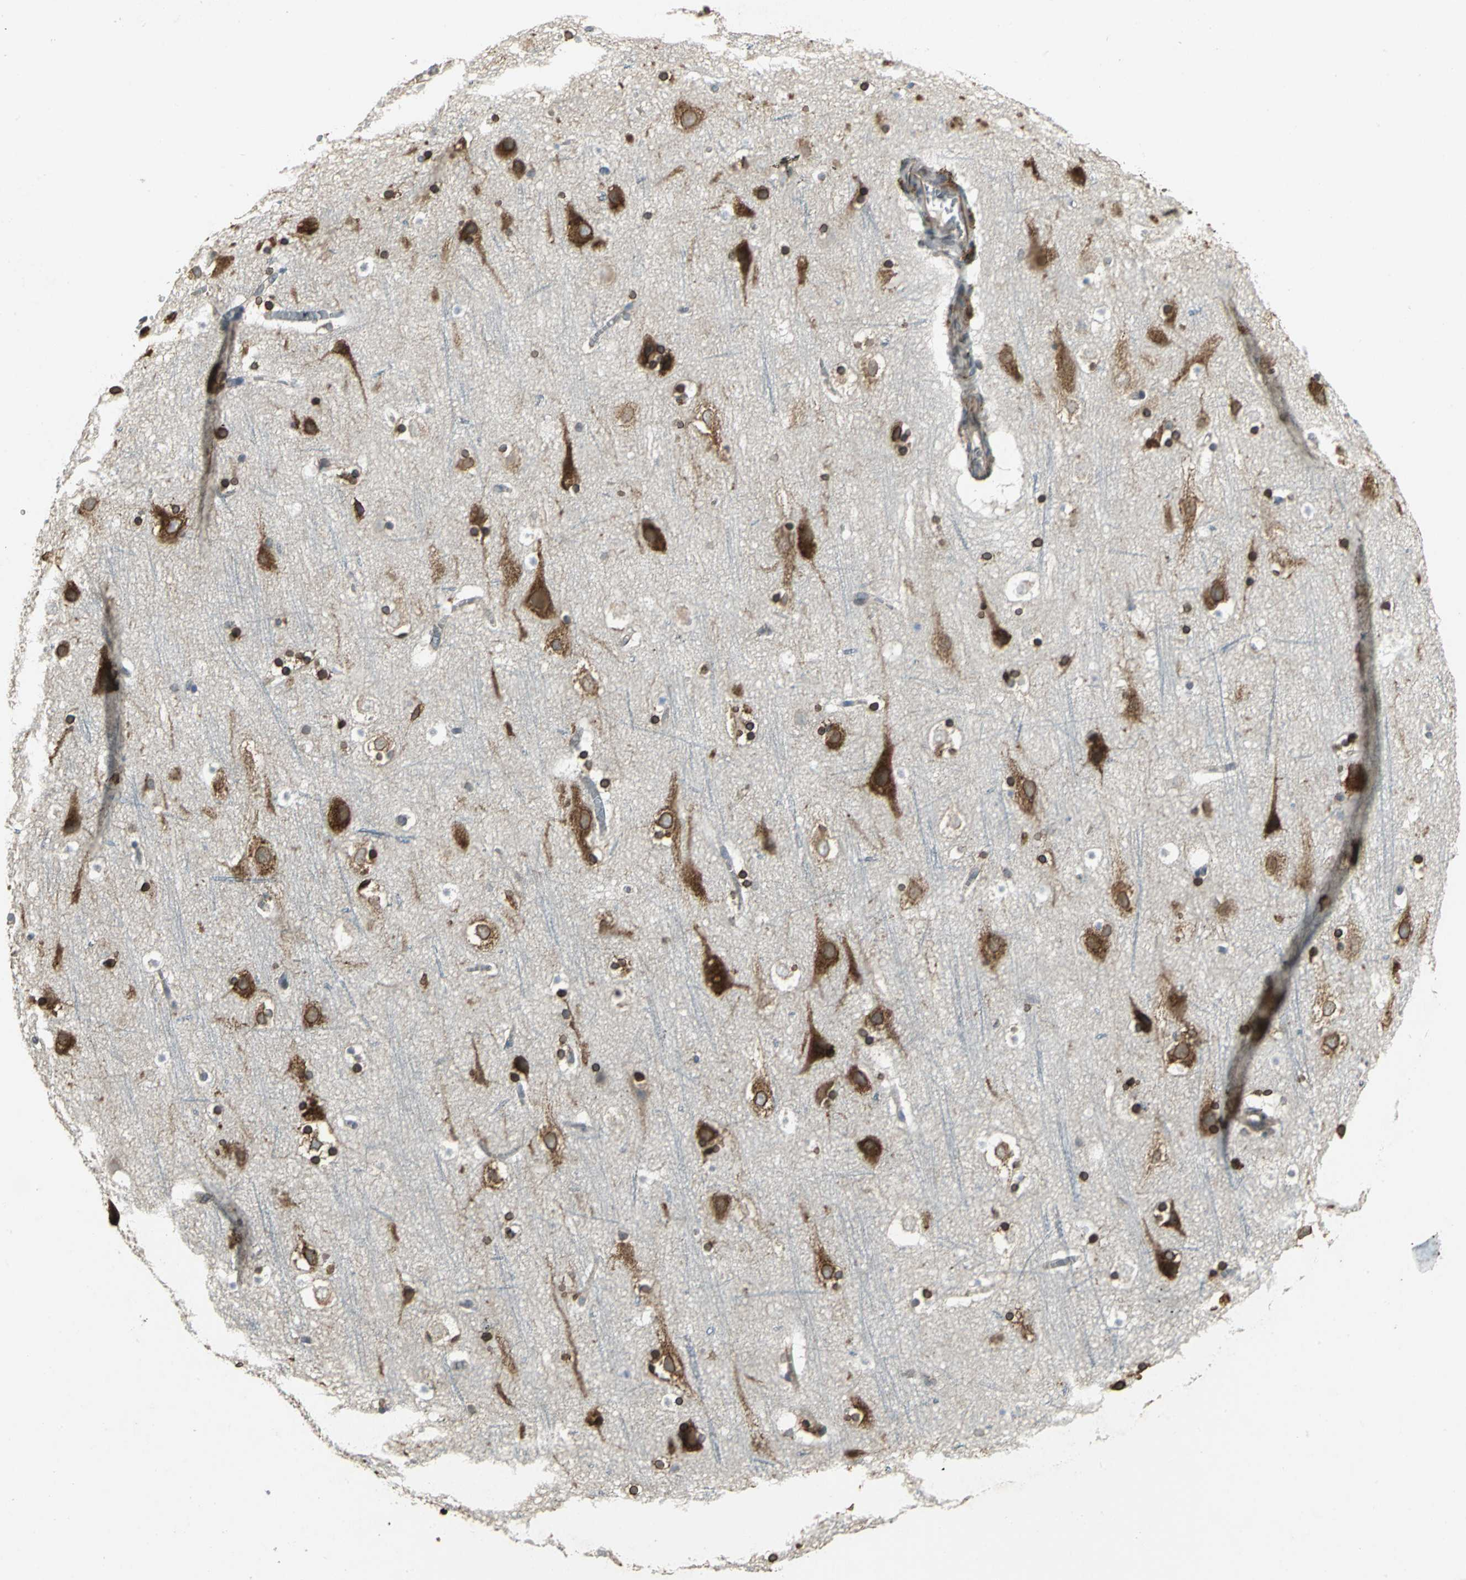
{"staining": {"intensity": "moderate", "quantity": "25%-75%", "location": "cytoplasmic/membranous,nuclear"}, "tissue": "cerebral cortex", "cell_type": "Endothelial cells", "image_type": "normal", "snomed": [{"axis": "morphology", "description": "Normal tissue, NOS"}, {"axis": "topography", "description": "Cerebral cortex"}], "caption": "Immunohistochemical staining of benign human cerebral cortex displays medium levels of moderate cytoplasmic/membranous,nuclear staining in approximately 25%-75% of endothelial cells. (DAB (3,3'-diaminobenzidine) IHC, brown staining for protein, blue staining for nuclei).", "gene": "SYVN1", "patient": {"sex": "male", "age": 45}}